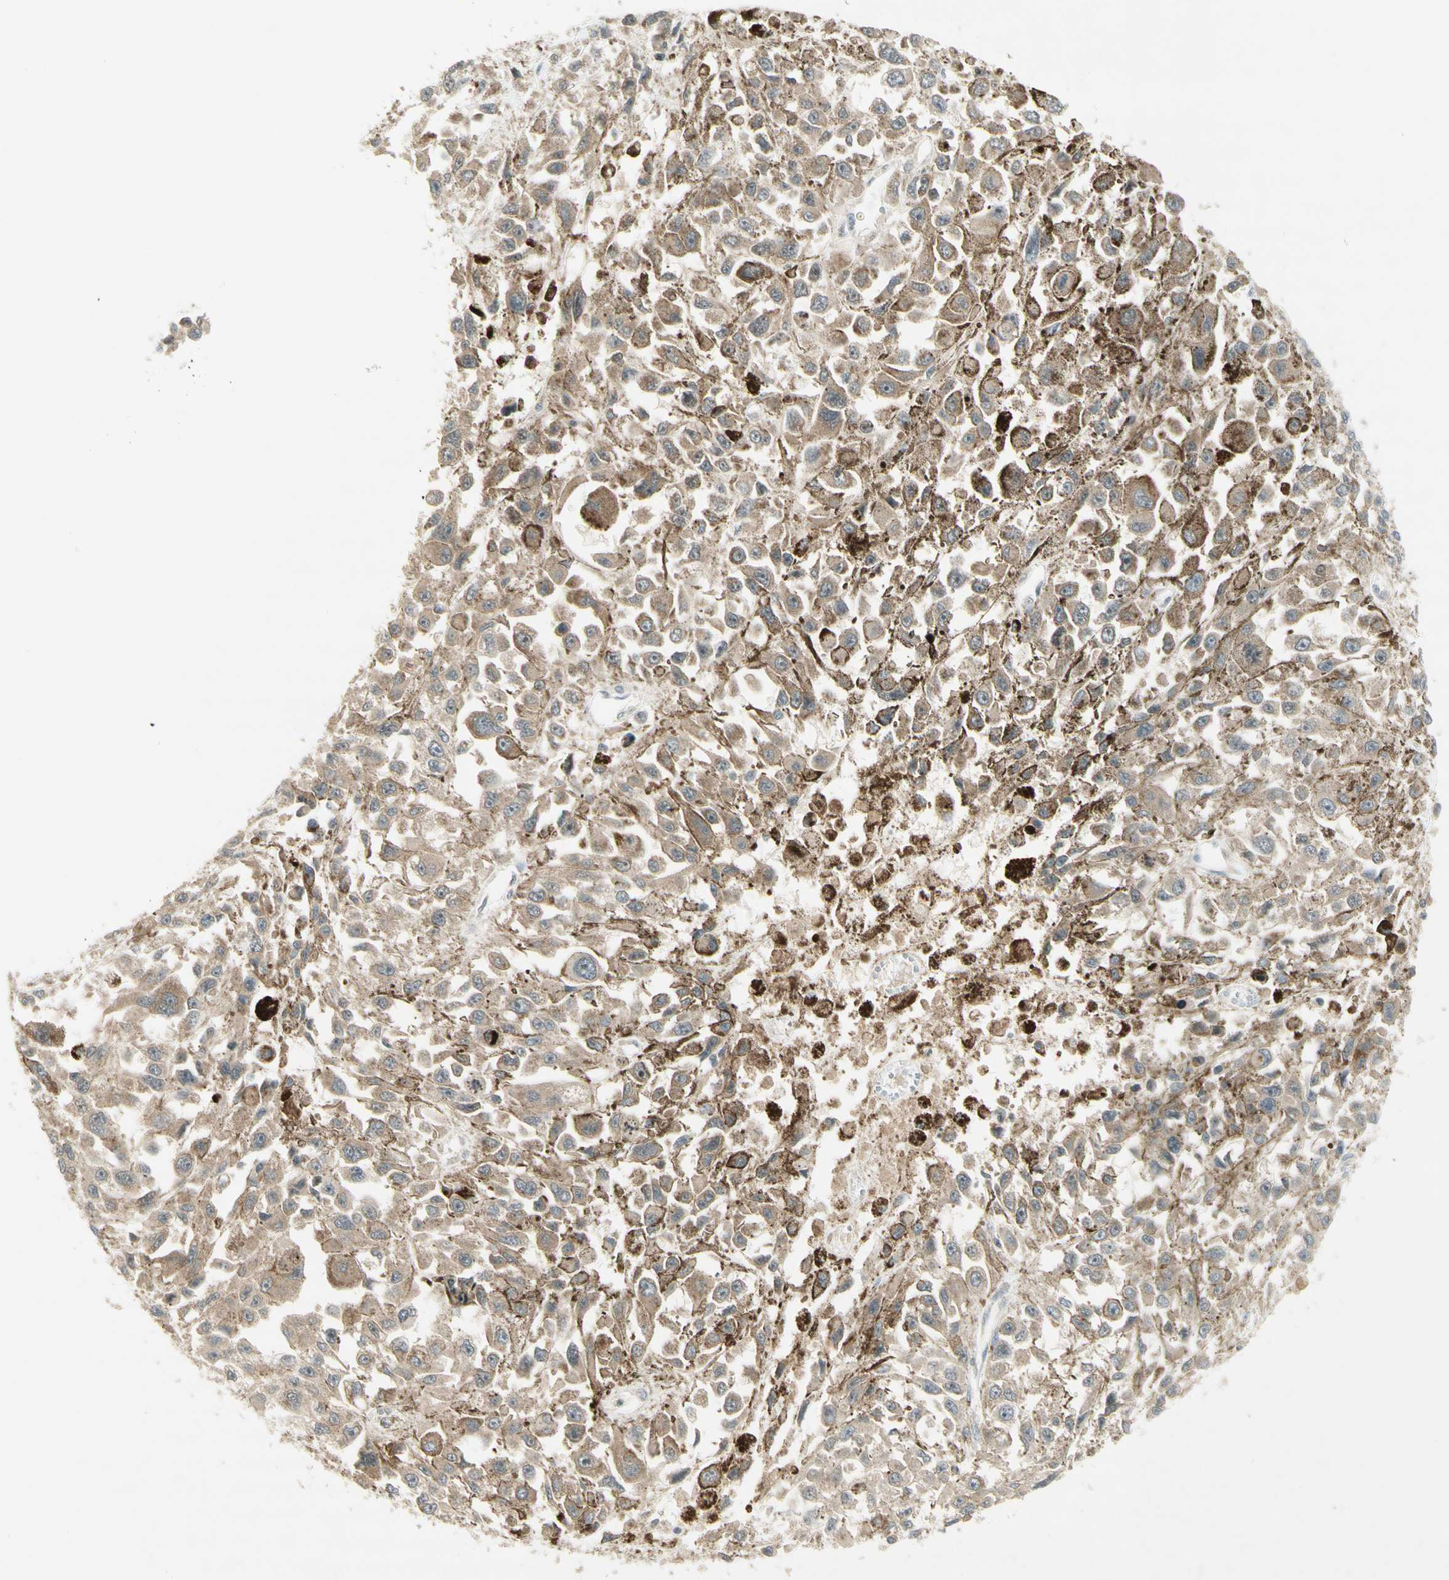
{"staining": {"intensity": "moderate", "quantity": "25%-75%", "location": "cytoplasmic/membranous"}, "tissue": "melanoma", "cell_type": "Tumor cells", "image_type": "cancer", "snomed": [{"axis": "morphology", "description": "Malignant melanoma, Metastatic site"}, {"axis": "topography", "description": "Lymph node"}], "caption": "Tumor cells show moderate cytoplasmic/membranous staining in about 25%-75% of cells in malignant melanoma (metastatic site). Ihc stains the protein of interest in brown and the nuclei are stained blue.", "gene": "ETF1", "patient": {"sex": "male", "age": 59}}